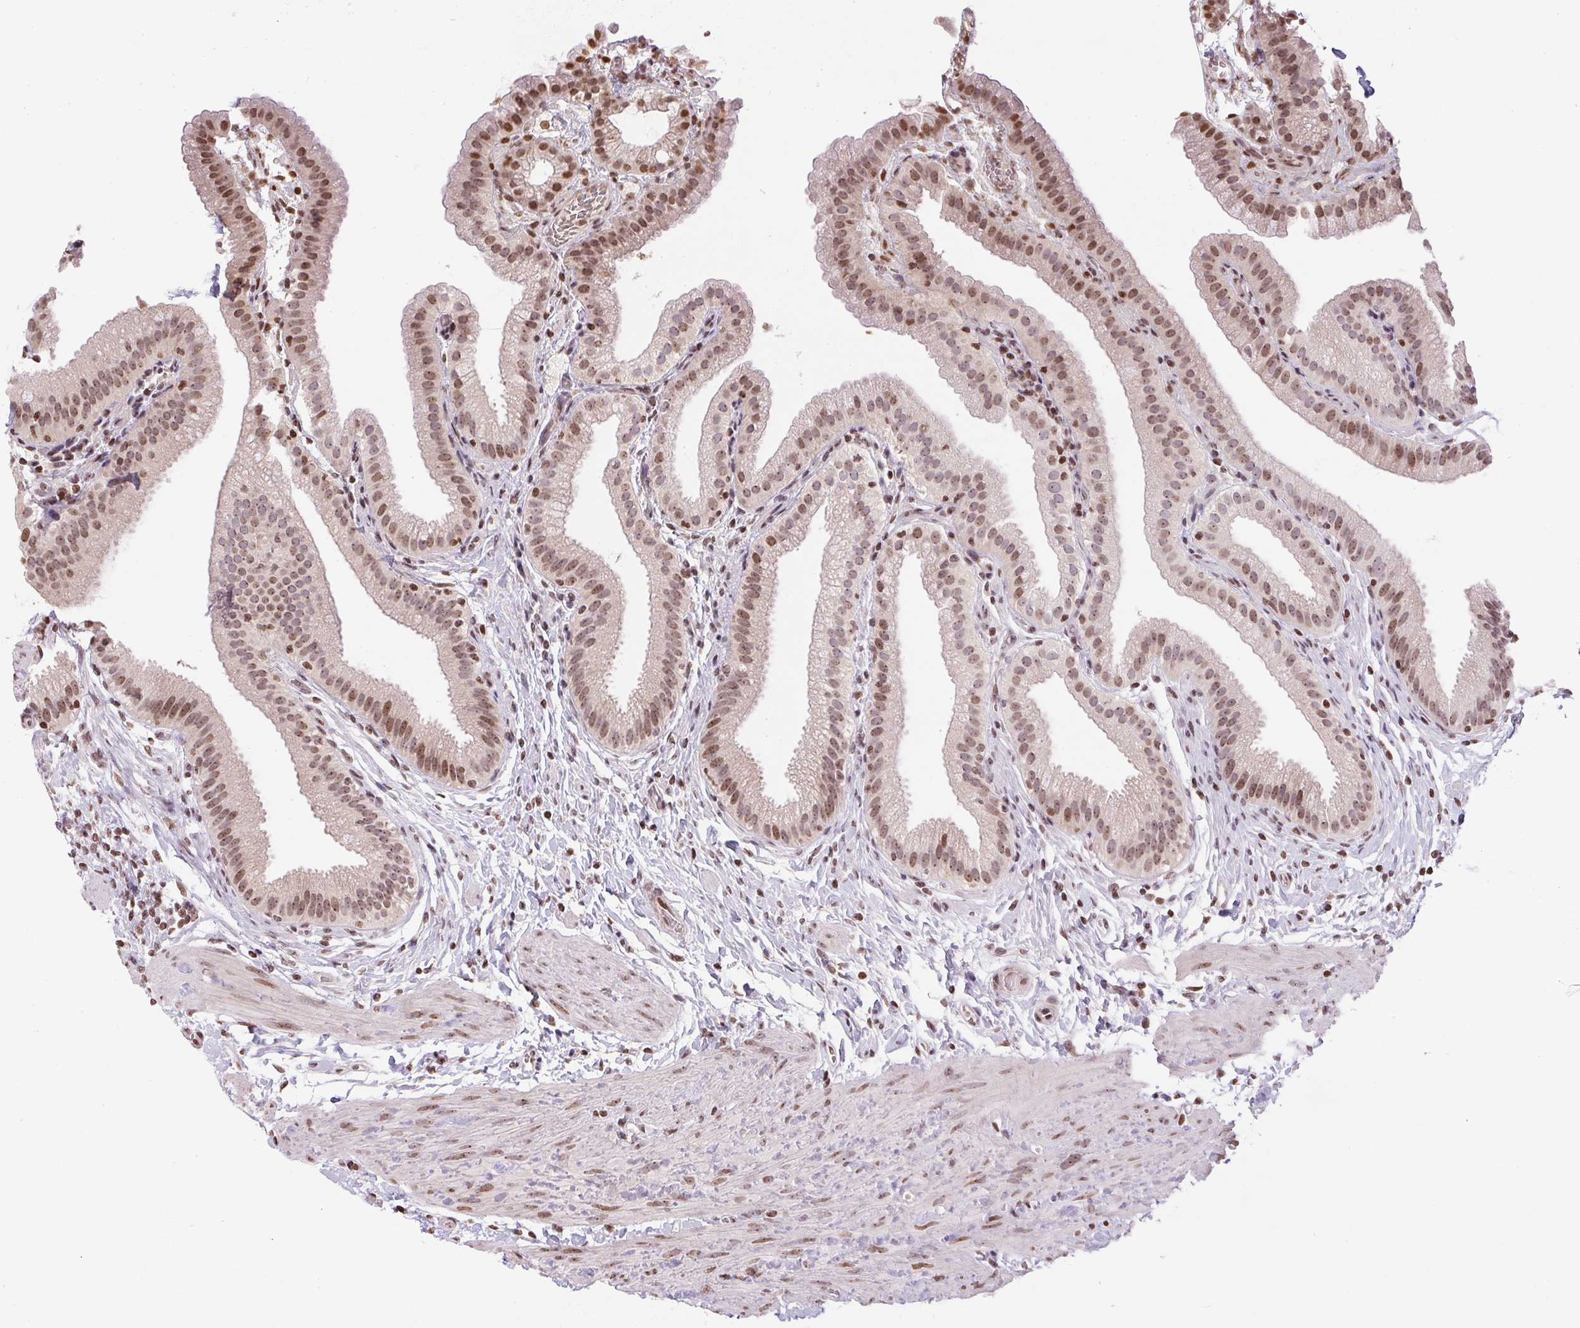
{"staining": {"intensity": "moderate", "quantity": ">75%", "location": "nuclear"}, "tissue": "gallbladder", "cell_type": "Glandular cells", "image_type": "normal", "snomed": [{"axis": "morphology", "description": "Normal tissue, NOS"}, {"axis": "topography", "description": "Gallbladder"}], "caption": "This is a photomicrograph of immunohistochemistry staining of benign gallbladder, which shows moderate positivity in the nuclear of glandular cells.", "gene": "RNF181", "patient": {"sex": "female", "age": 63}}